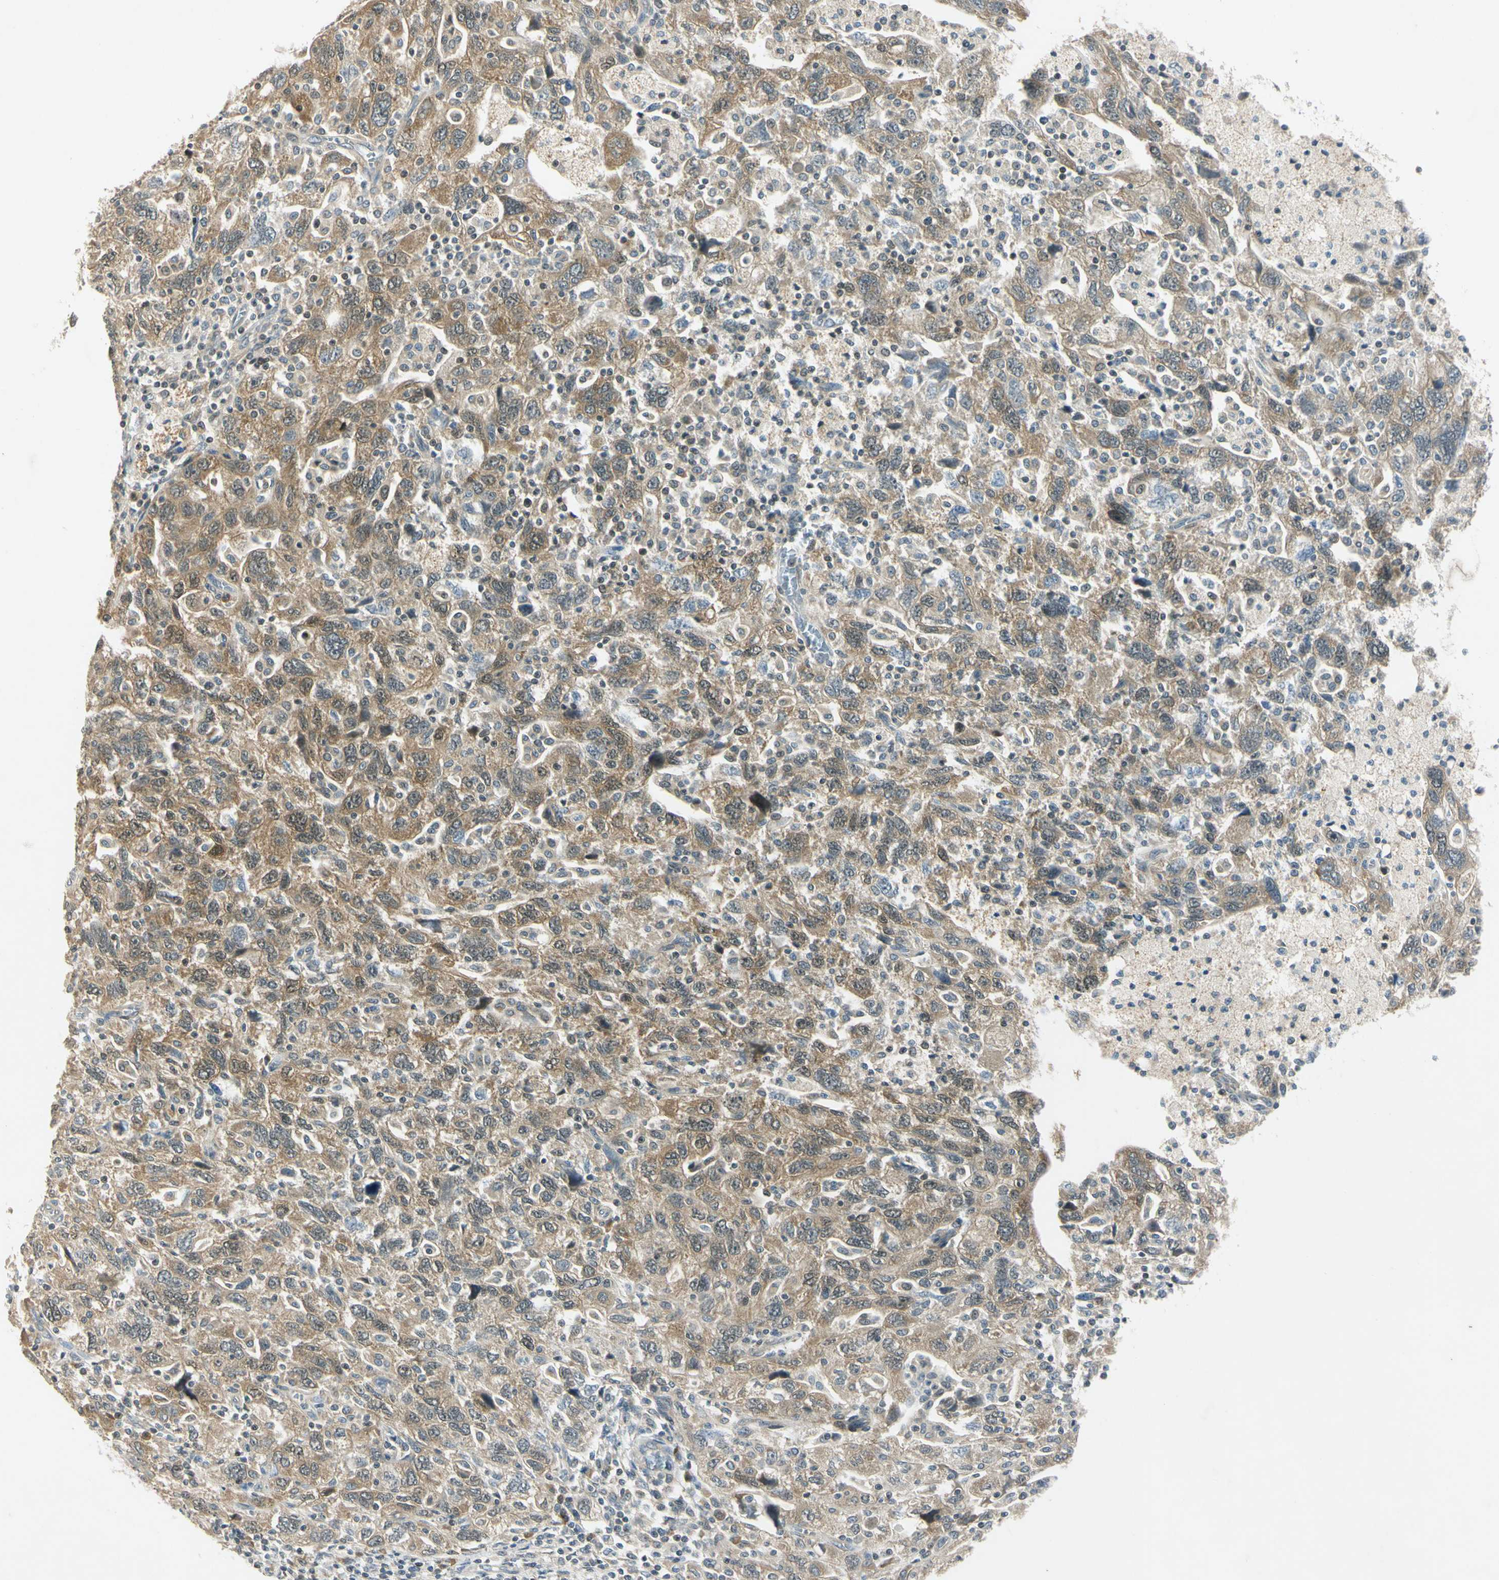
{"staining": {"intensity": "moderate", "quantity": ">75%", "location": "cytoplasmic/membranous"}, "tissue": "ovarian cancer", "cell_type": "Tumor cells", "image_type": "cancer", "snomed": [{"axis": "morphology", "description": "Carcinoma, NOS"}, {"axis": "morphology", "description": "Cystadenocarcinoma, serous, NOS"}, {"axis": "topography", "description": "Ovary"}], "caption": "Tumor cells display medium levels of moderate cytoplasmic/membranous expression in about >75% of cells in ovarian cancer (serous cystadenocarcinoma).", "gene": "RPS6KB2", "patient": {"sex": "female", "age": 69}}